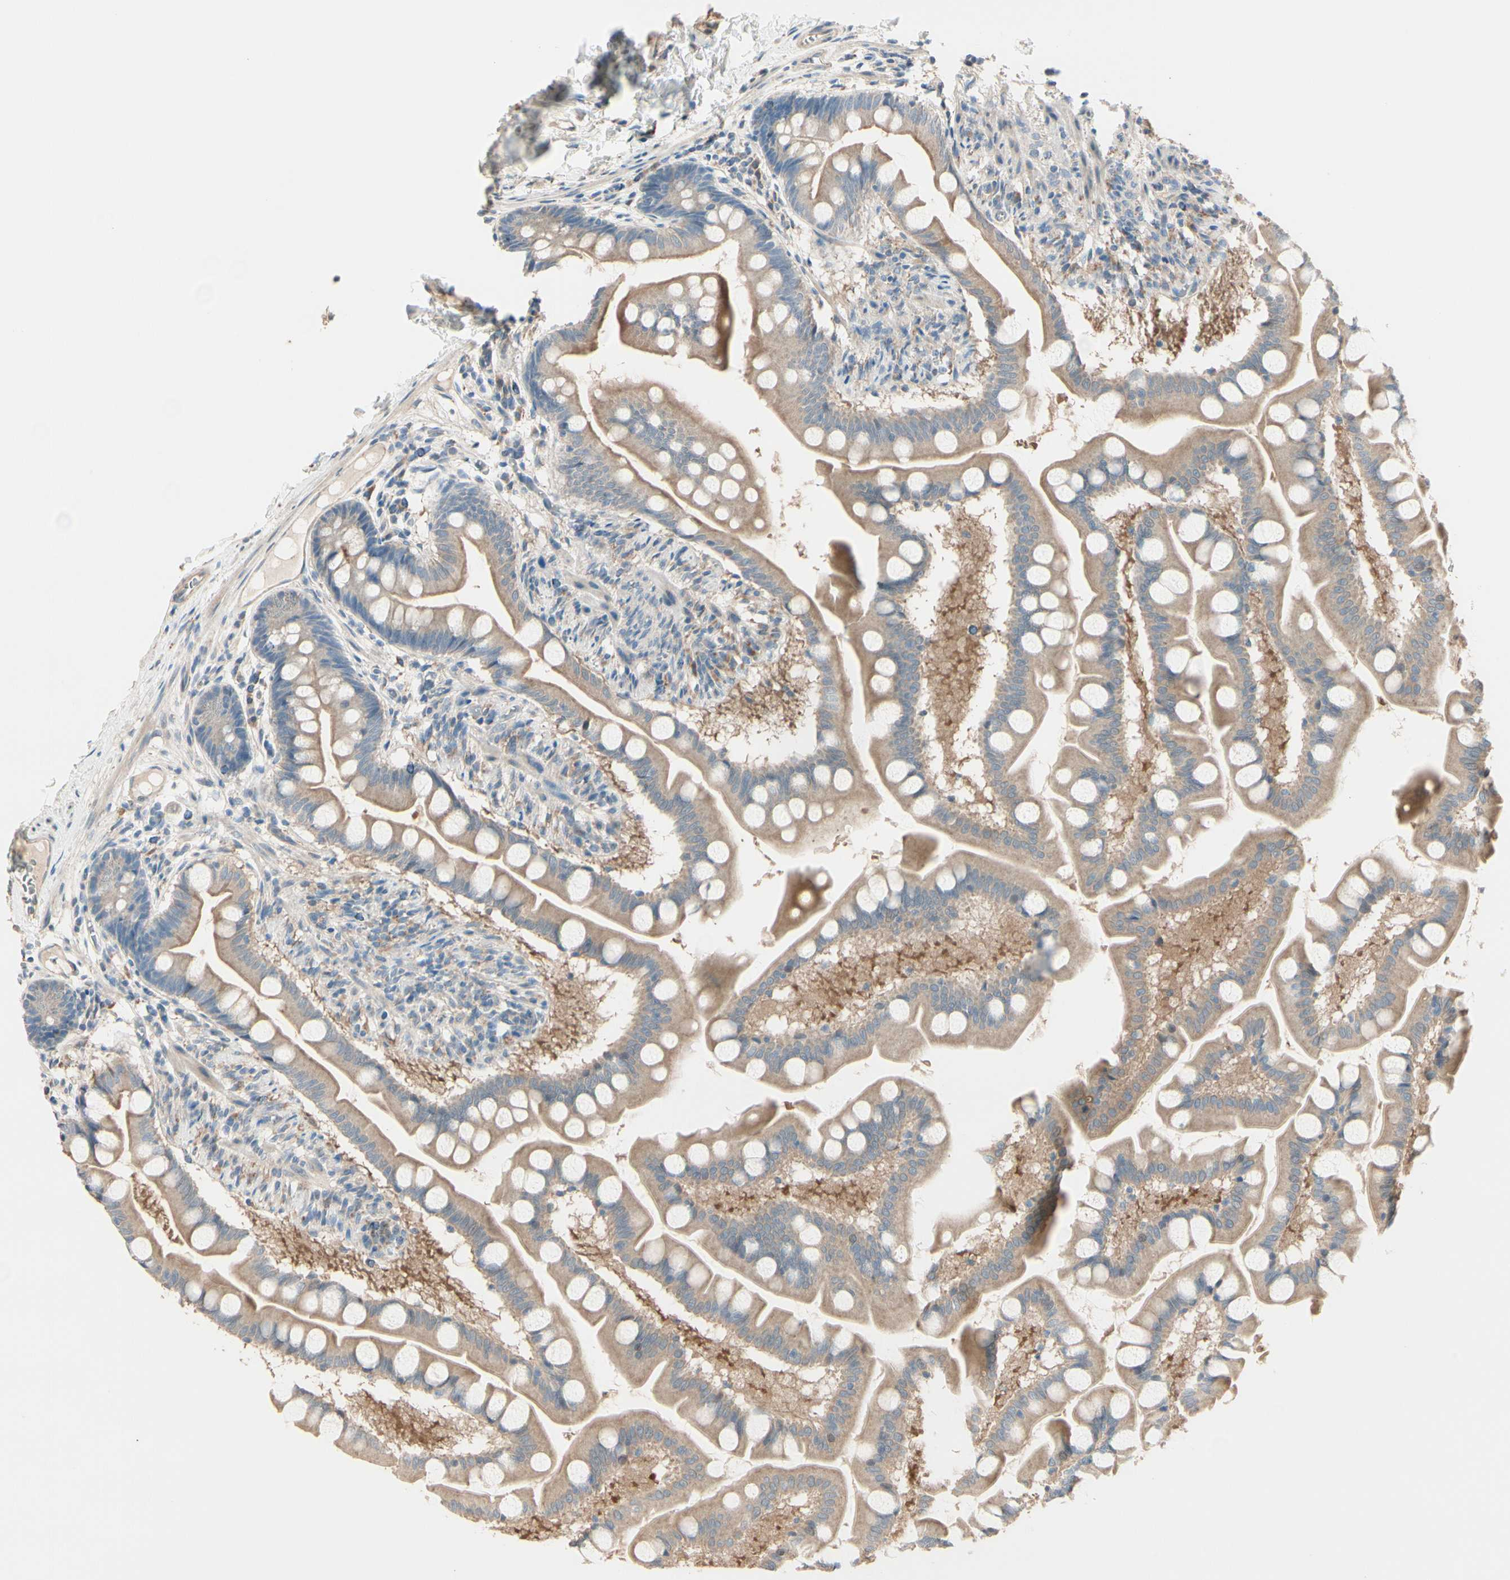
{"staining": {"intensity": "weak", "quantity": ">75%", "location": "cytoplasmic/membranous"}, "tissue": "small intestine", "cell_type": "Glandular cells", "image_type": "normal", "snomed": [{"axis": "morphology", "description": "Normal tissue, NOS"}, {"axis": "topography", "description": "Small intestine"}], "caption": "This is a micrograph of immunohistochemistry (IHC) staining of normal small intestine, which shows weak expression in the cytoplasmic/membranous of glandular cells.", "gene": "EPHA3", "patient": {"sex": "male", "age": 41}}